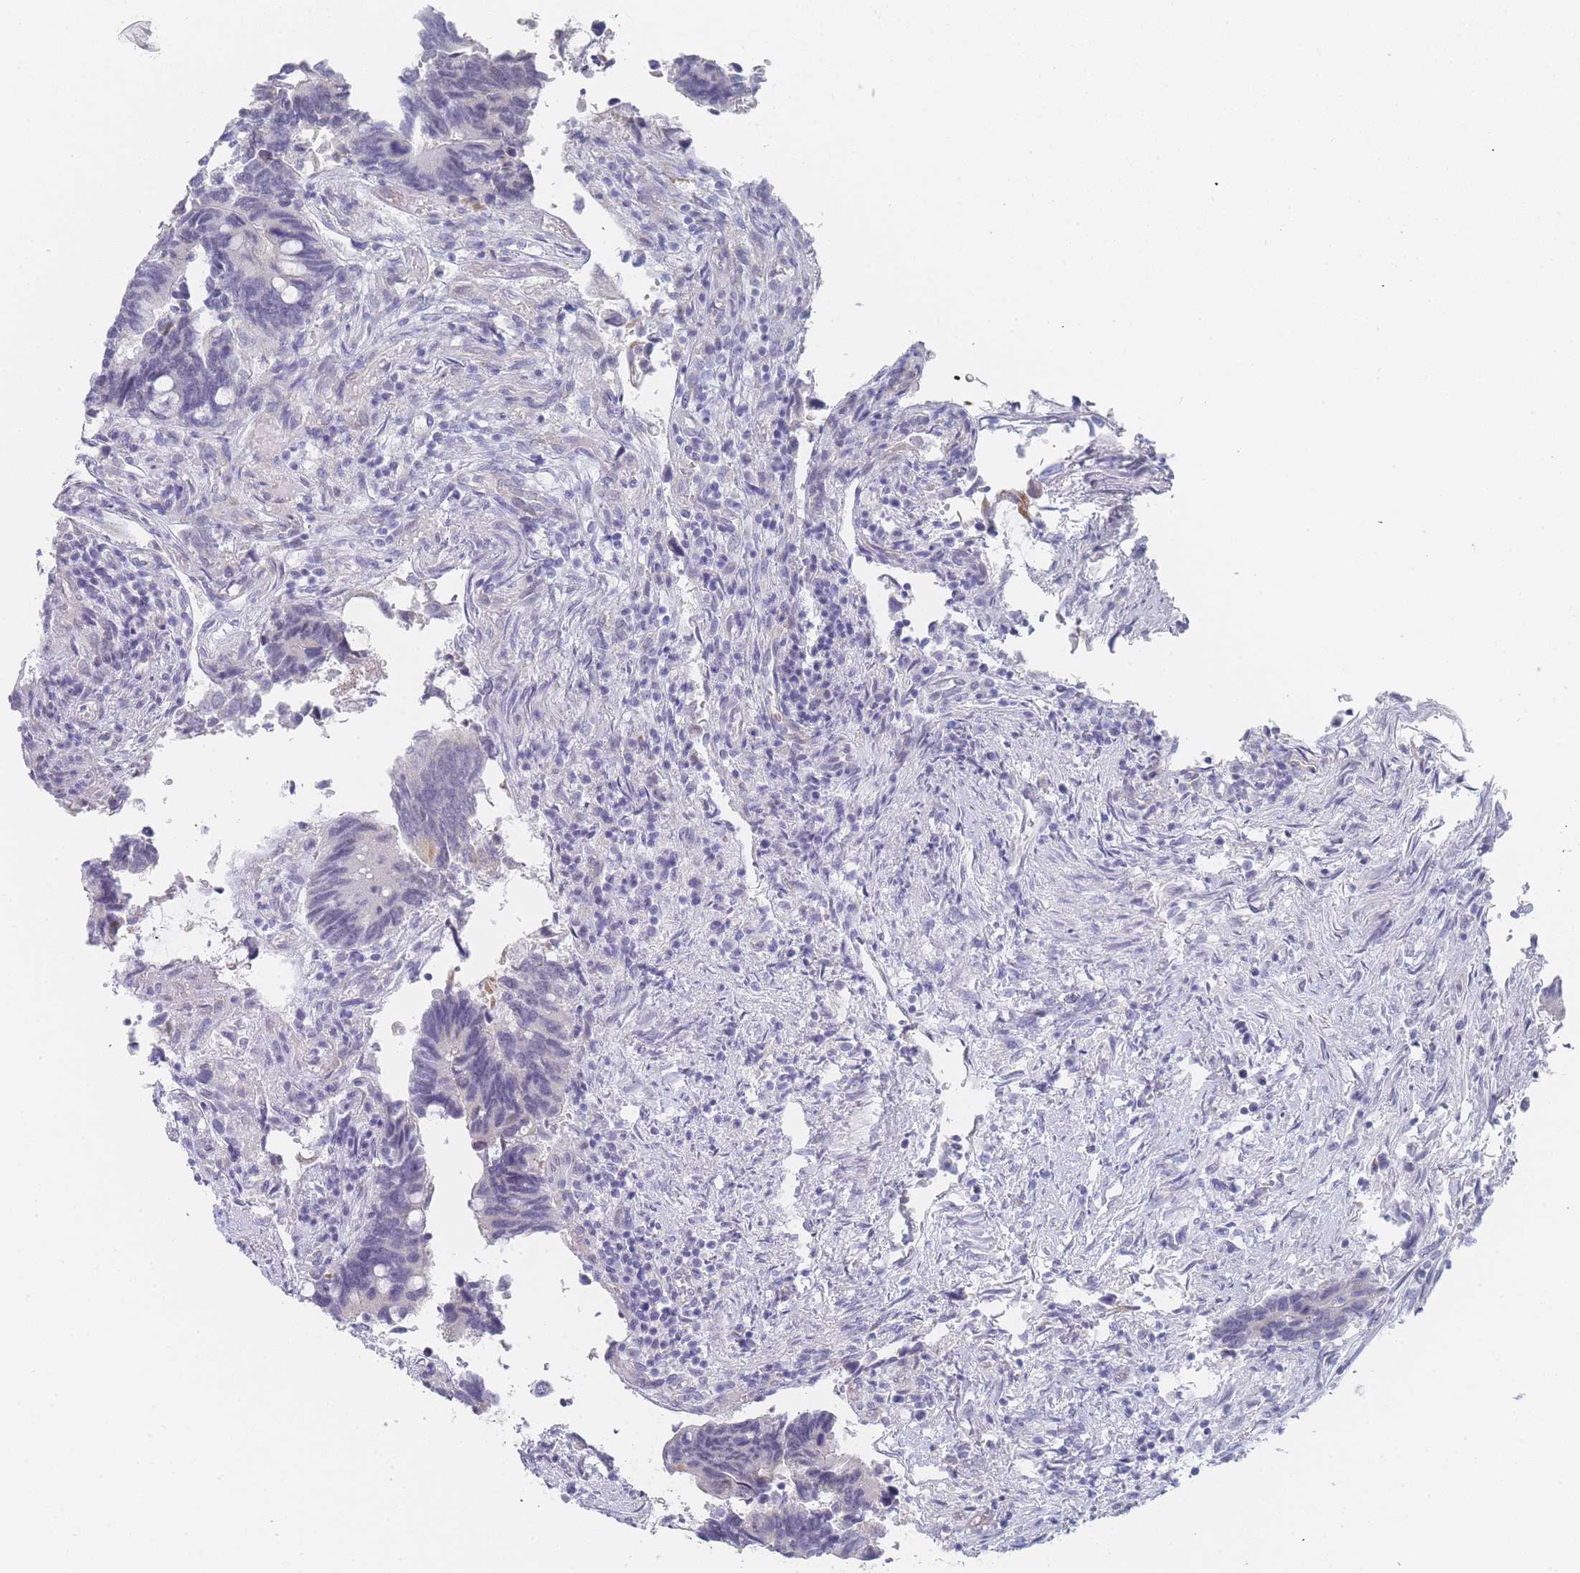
{"staining": {"intensity": "negative", "quantity": "none", "location": "none"}, "tissue": "colorectal cancer", "cell_type": "Tumor cells", "image_type": "cancer", "snomed": [{"axis": "morphology", "description": "Adenocarcinoma, NOS"}, {"axis": "topography", "description": "Colon"}], "caption": "High magnification brightfield microscopy of colorectal cancer (adenocarcinoma) stained with DAB (brown) and counterstained with hematoxylin (blue): tumor cells show no significant positivity.", "gene": "IMPG1", "patient": {"sex": "male", "age": 87}}